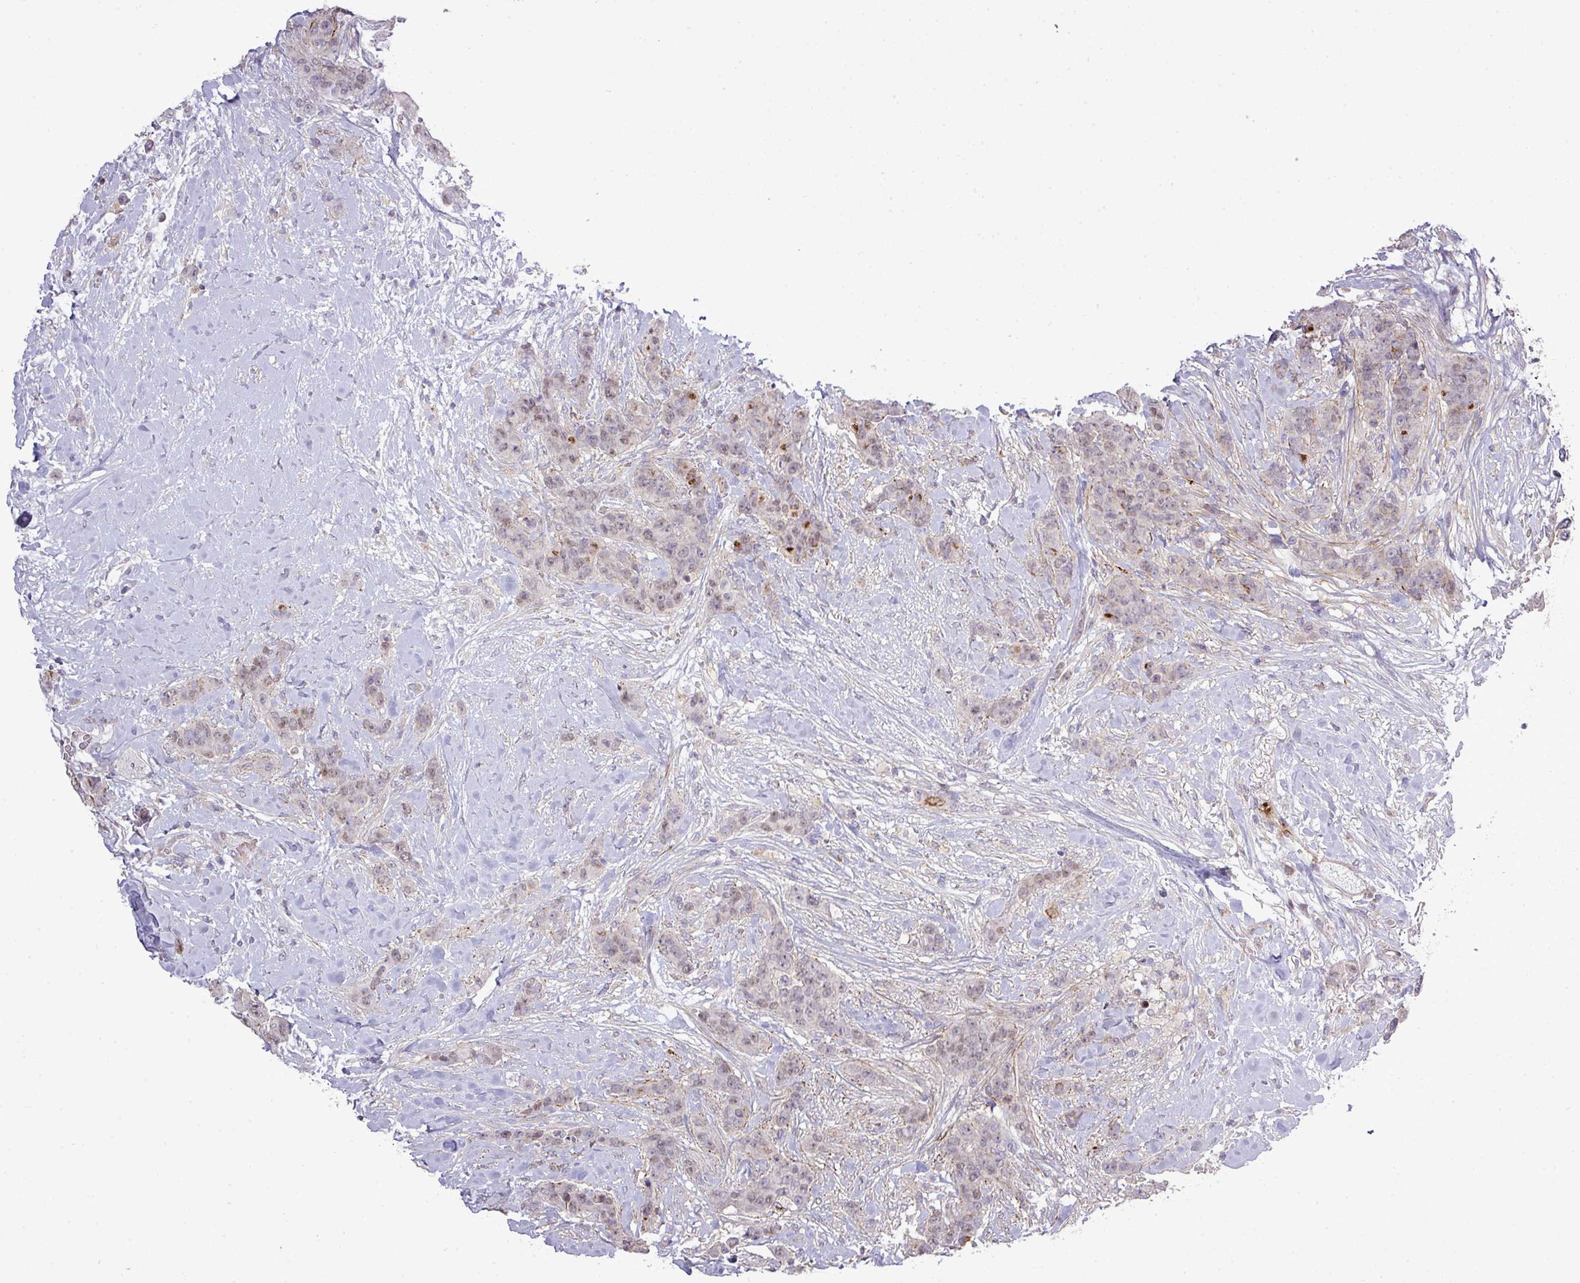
{"staining": {"intensity": "strong", "quantity": "<25%", "location": "cytoplasmic/membranous,nuclear"}, "tissue": "breast cancer", "cell_type": "Tumor cells", "image_type": "cancer", "snomed": [{"axis": "morphology", "description": "Duct carcinoma"}, {"axis": "topography", "description": "Breast"}], "caption": "Breast cancer was stained to show a protein in brown. There is medium levels of strong cytoplasmic/membranous and nuclear positivity in approximately <25% of tumor cells. The protein is stained brown, and the nuclei are stained in blue (DAB (3,3'-diaminobenzidine) IHC with brightfield microscopy, high magnification).", "gene": "TPRA1", "patient": {"sex": "female", "age": 40}}